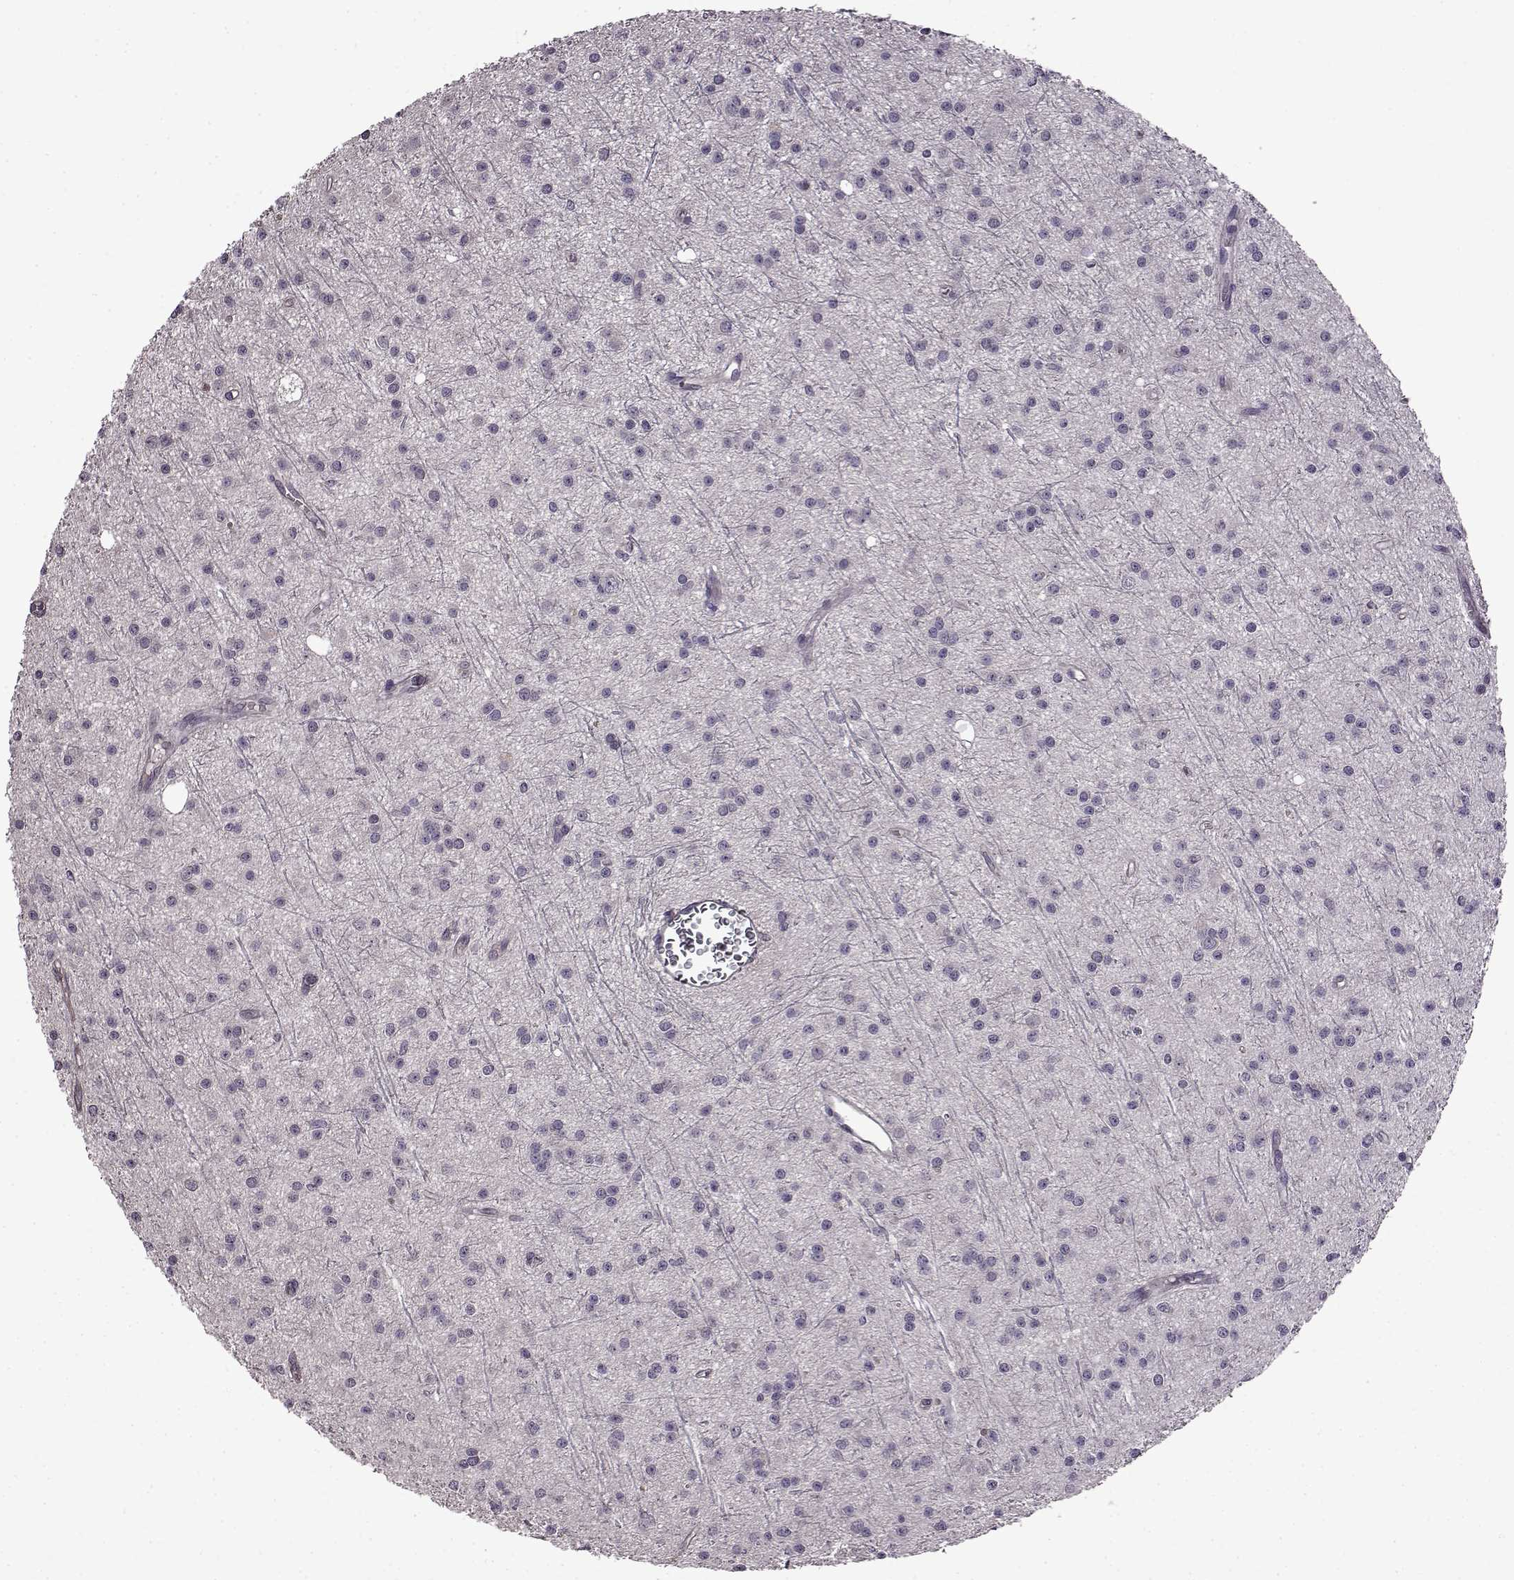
{"staining": {"intensity": "negative", "quantity": "none", "location": "none"}, "tissue": "glioma", "cell_type": "Tumor cells", "image_type": "cancer", "snomed": [{"axis": "morphology", "description": "Glioma, malignant, Low grade"}, {"axis": "topography", "description": "Brain"}], "caption": "Image shows no protein expression in tumor cells of low-grade glioma (malignant) tissue. (DAB (3,3'-diaminobenzidine) immunohistochemistry, high magnification).", "gene": "EDDM3B", "patient": {"sex": "male", "age": 27}}